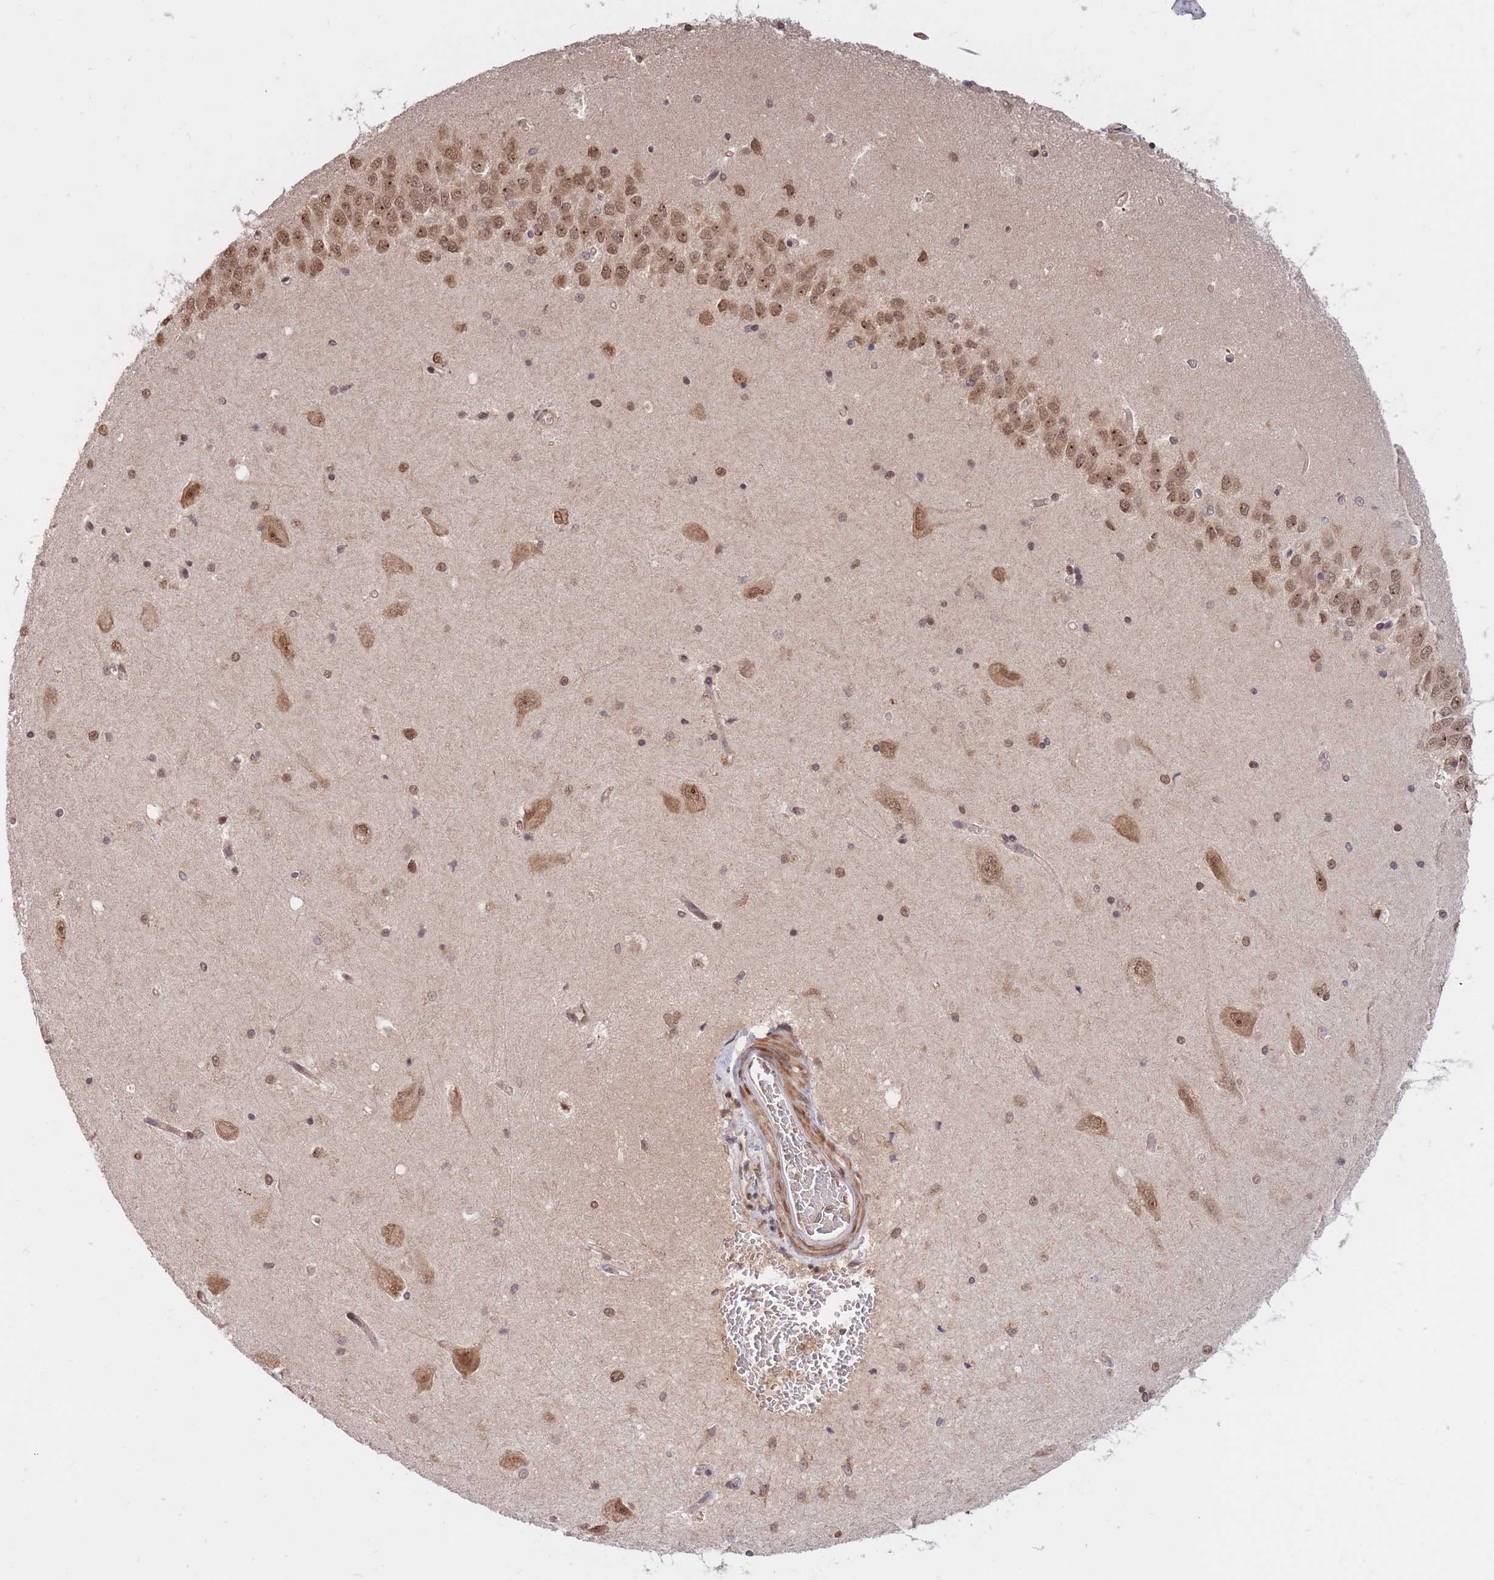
{"staining": {"intensity": "moderate", "quantity": "25%-75%", "location": "cytoplasmic/membranous,nuclear"}, "tissue": "hippocampus", "cell_type": "Glial cells", "image_type": "normal", "snomed": [{"axis": "morphology", "description": "Normal tissue, NOS"}, {"axis": "topography", "description": "Hippocampus"}], "caption": "Protein expression analysis of unremarkable human hippocampus reveals moderate cytoplasmic/membranous,nuclear staining in approximately 25%-75% of glial cells. The protein is stained brown, and the nuclei are stained in blue (DAB IHC with brightfield microscopy, high magnification).", "gene": "SRA1", "patient": {"sex": "male", "age": 45}}